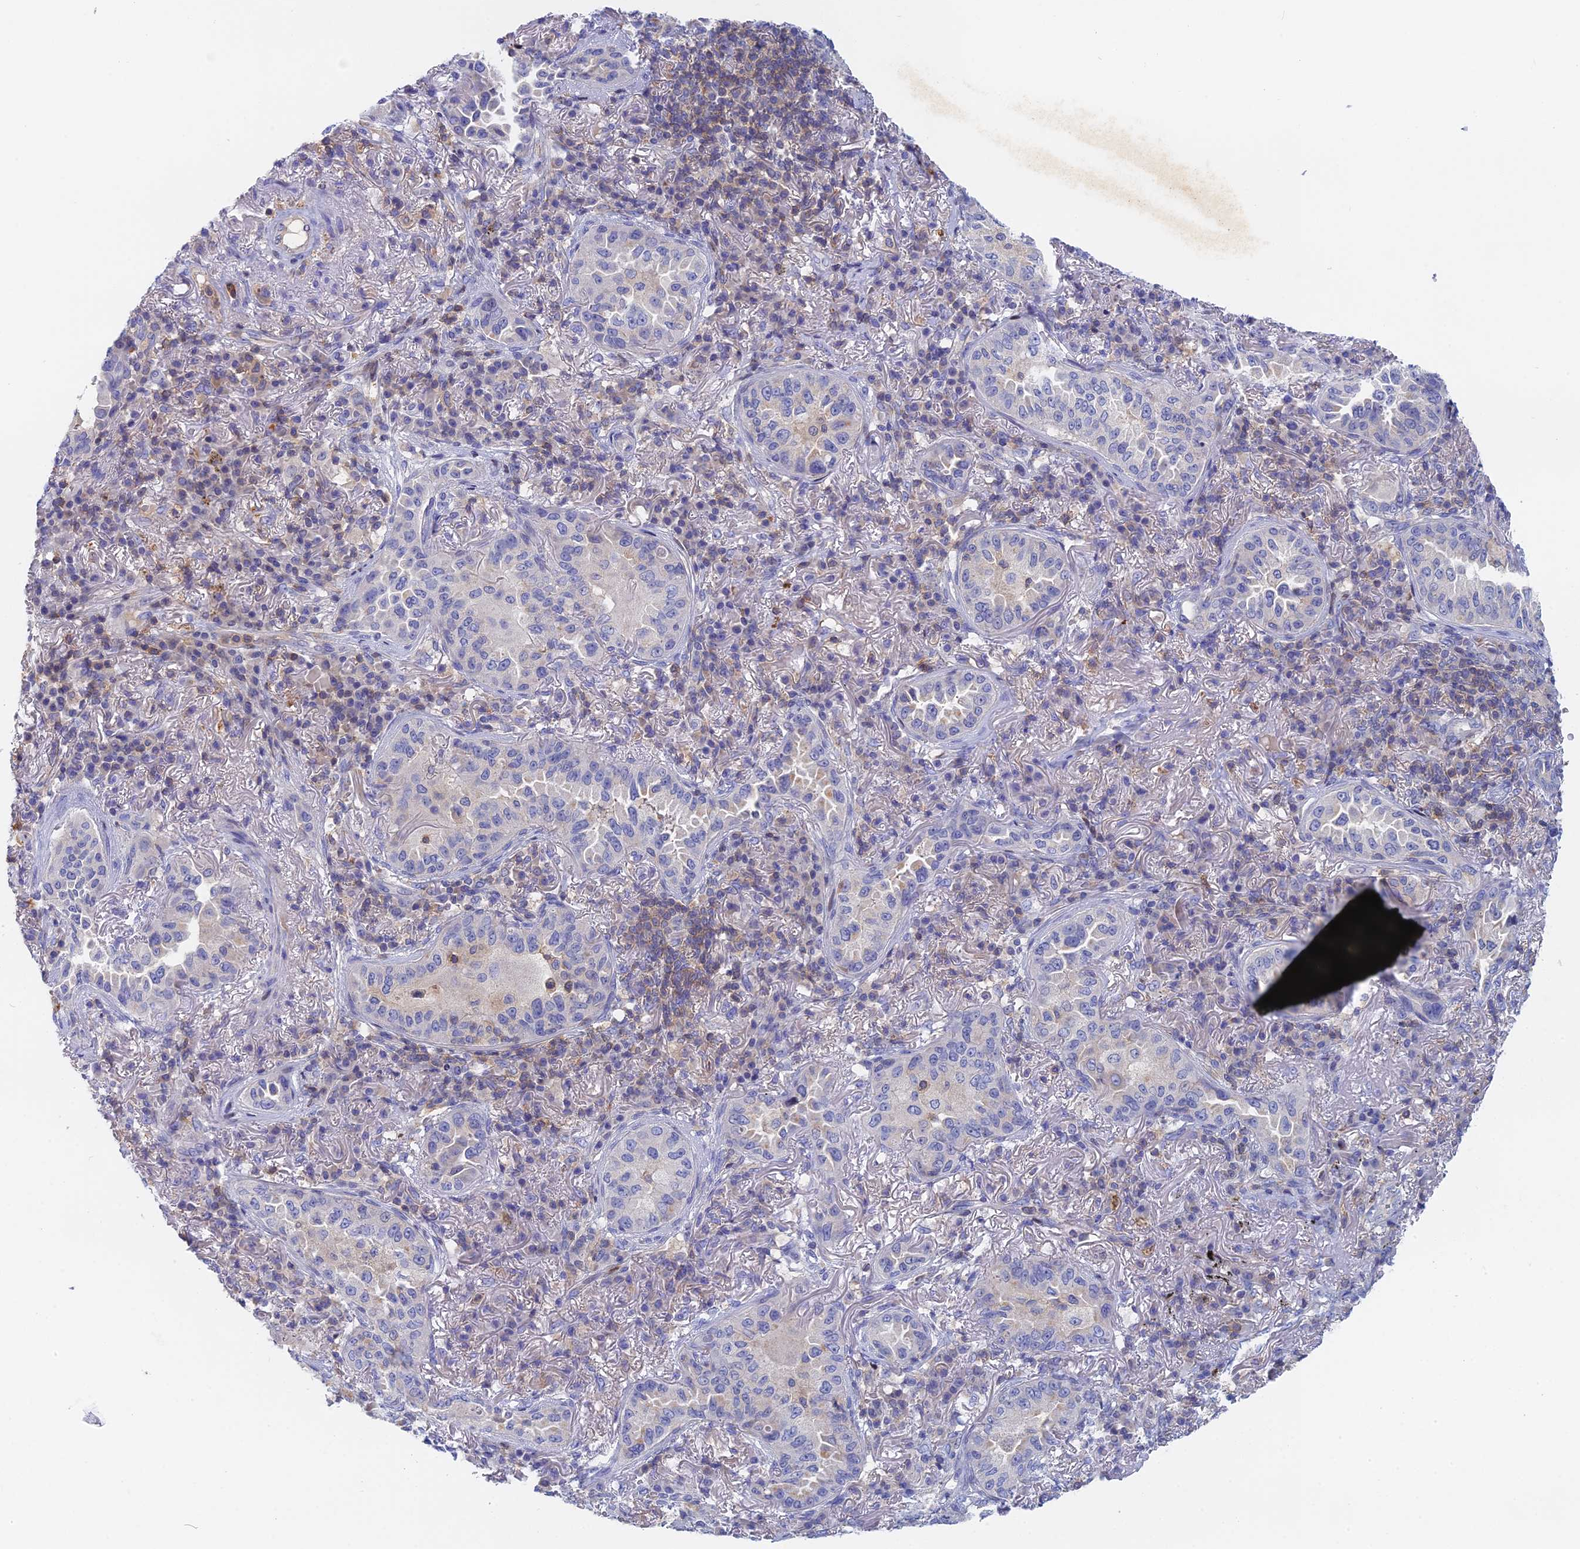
{"staining": {"intensity": "negative", "quantity": "none", "location": "none"}, "tissue": "lung cancer", "cell_type": "Tumor cells", "image_type": "cancer", "snomed": [{"axis": "morphology", "description": "Adenocarcinoma, NOS"}, {"axis": "topography", "description": "Lung"}], "caption": "Immunohistochemistry histopathology image of adenocarcinoma (lung) stained for a protein (brown), which exhibits no expression in tumor cells. The staining is performed using DAB (3,3'-diaminobenzidine) brown chromogen with nuclei counter-stained in using hematoxylin.", "gene": "ACP7", "patient": {"sex": "female", "age": 69}}